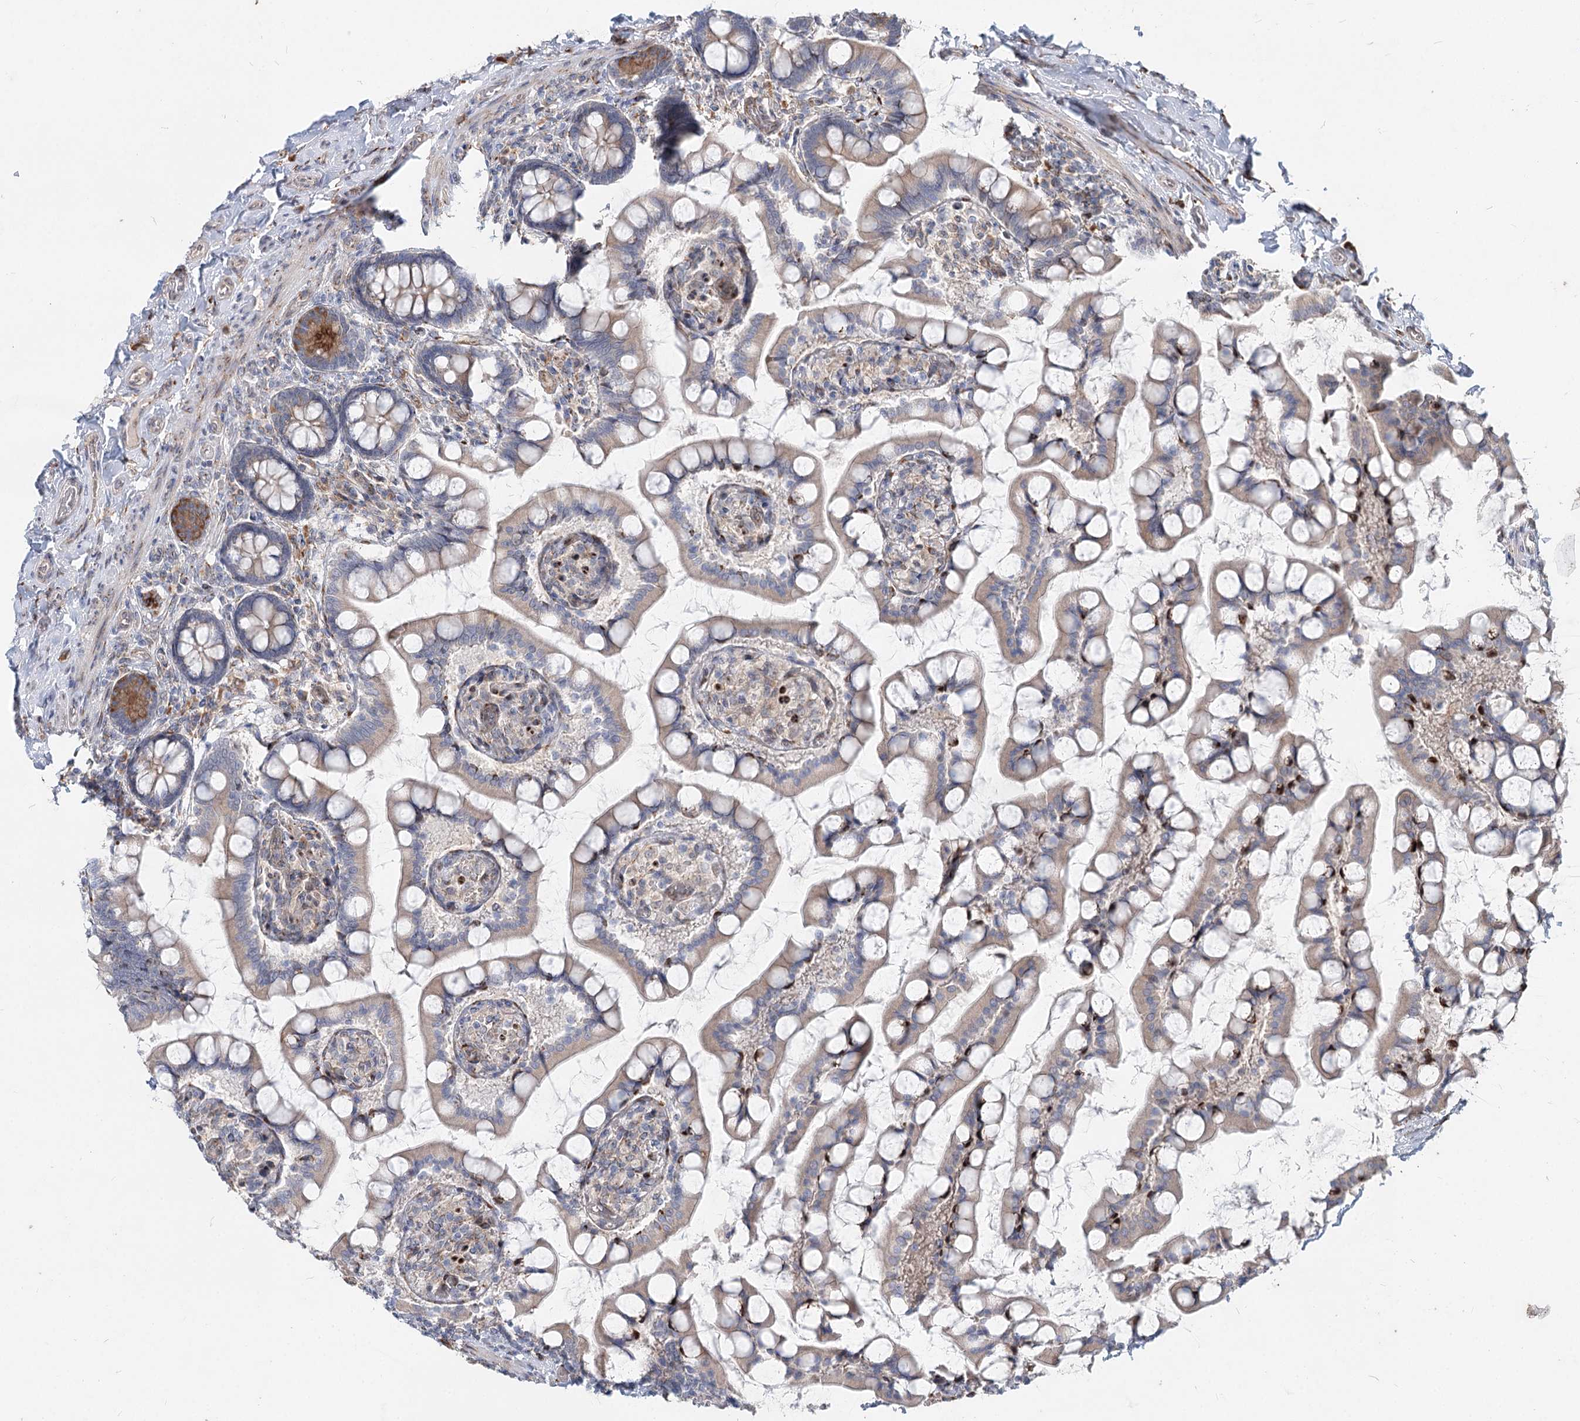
{"staining": {"intensity": "moderate", "quantity": "25%-75%", "location": "cytoplasmic/membranous"}, "tissue": "small intestine", "cell_type": "Glandular cells", "image_type": "normal", "snomed": [{"axis": "morphology", "description": "Normal tissue, NOS"}, {"axis": "topography", "description": "Small intestine"}], "caption": "Protein staining by IHC displays moderate cytoplasmic/membranous expression in about 25%-75% of glandular cells in normal small intestine. (brown staining indicates protein expression, while blue staining denotes nuclei).", "gene": "SPART", "patient": {"sex": "male", "age": 52}}